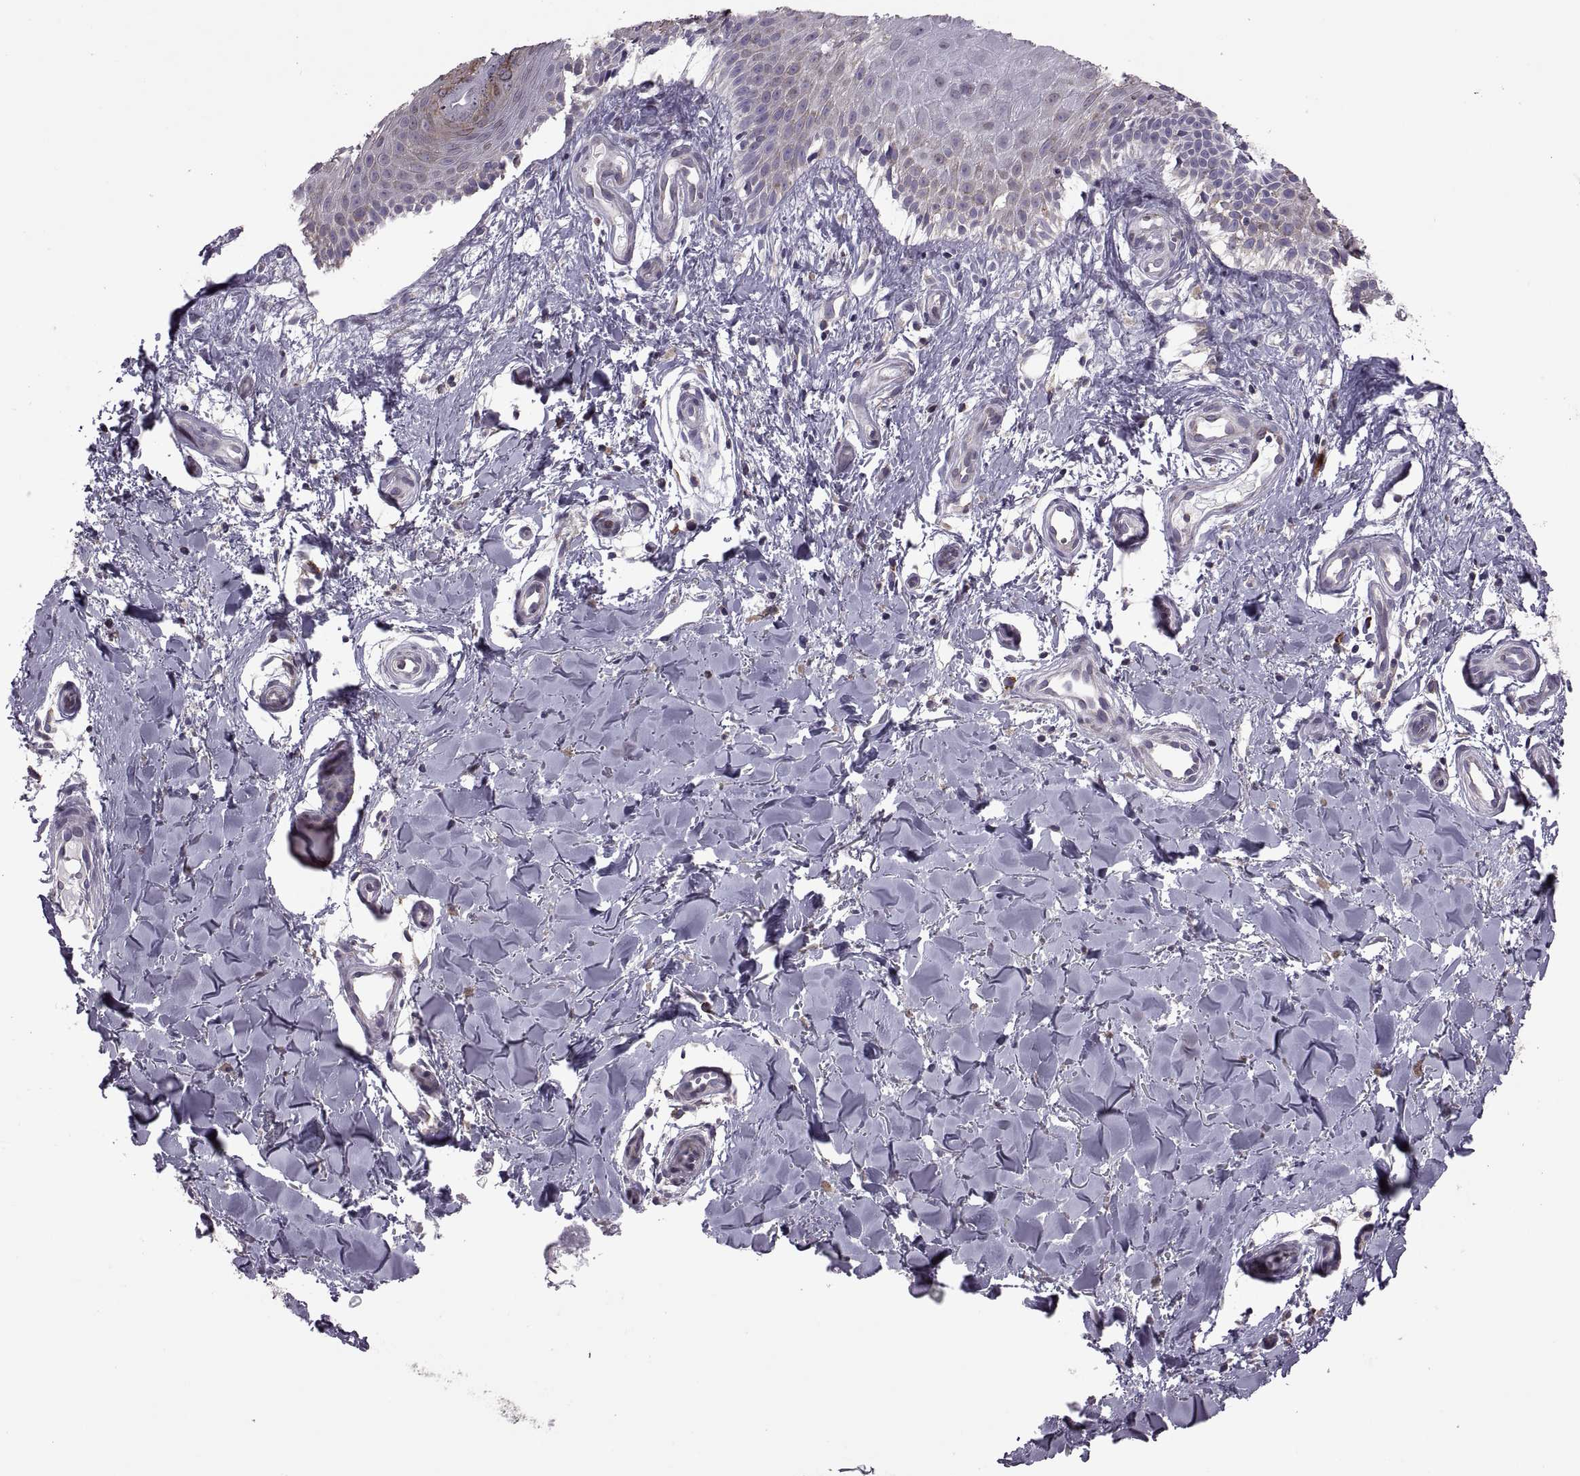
{"staining": {"intensity": "weak", "quantity": "25%-75%", "location": "cytoplasmic/membranous"}, "tissue": "melanoma", "cell_type": "Tumor cells", "image_type": "cancer", "snomed": [{"axis": "morphology", "description": "Malignant melanoma, NOS"}, {"axis": "topography", "description": "Skin"}], "caption": "Weak cytoplasmic/membranous staining is present in about 25%-75% of tumor cells in malignant melanoma.", "gene": "PABPC1", "patient": {"sex": "female", "age": 53}}